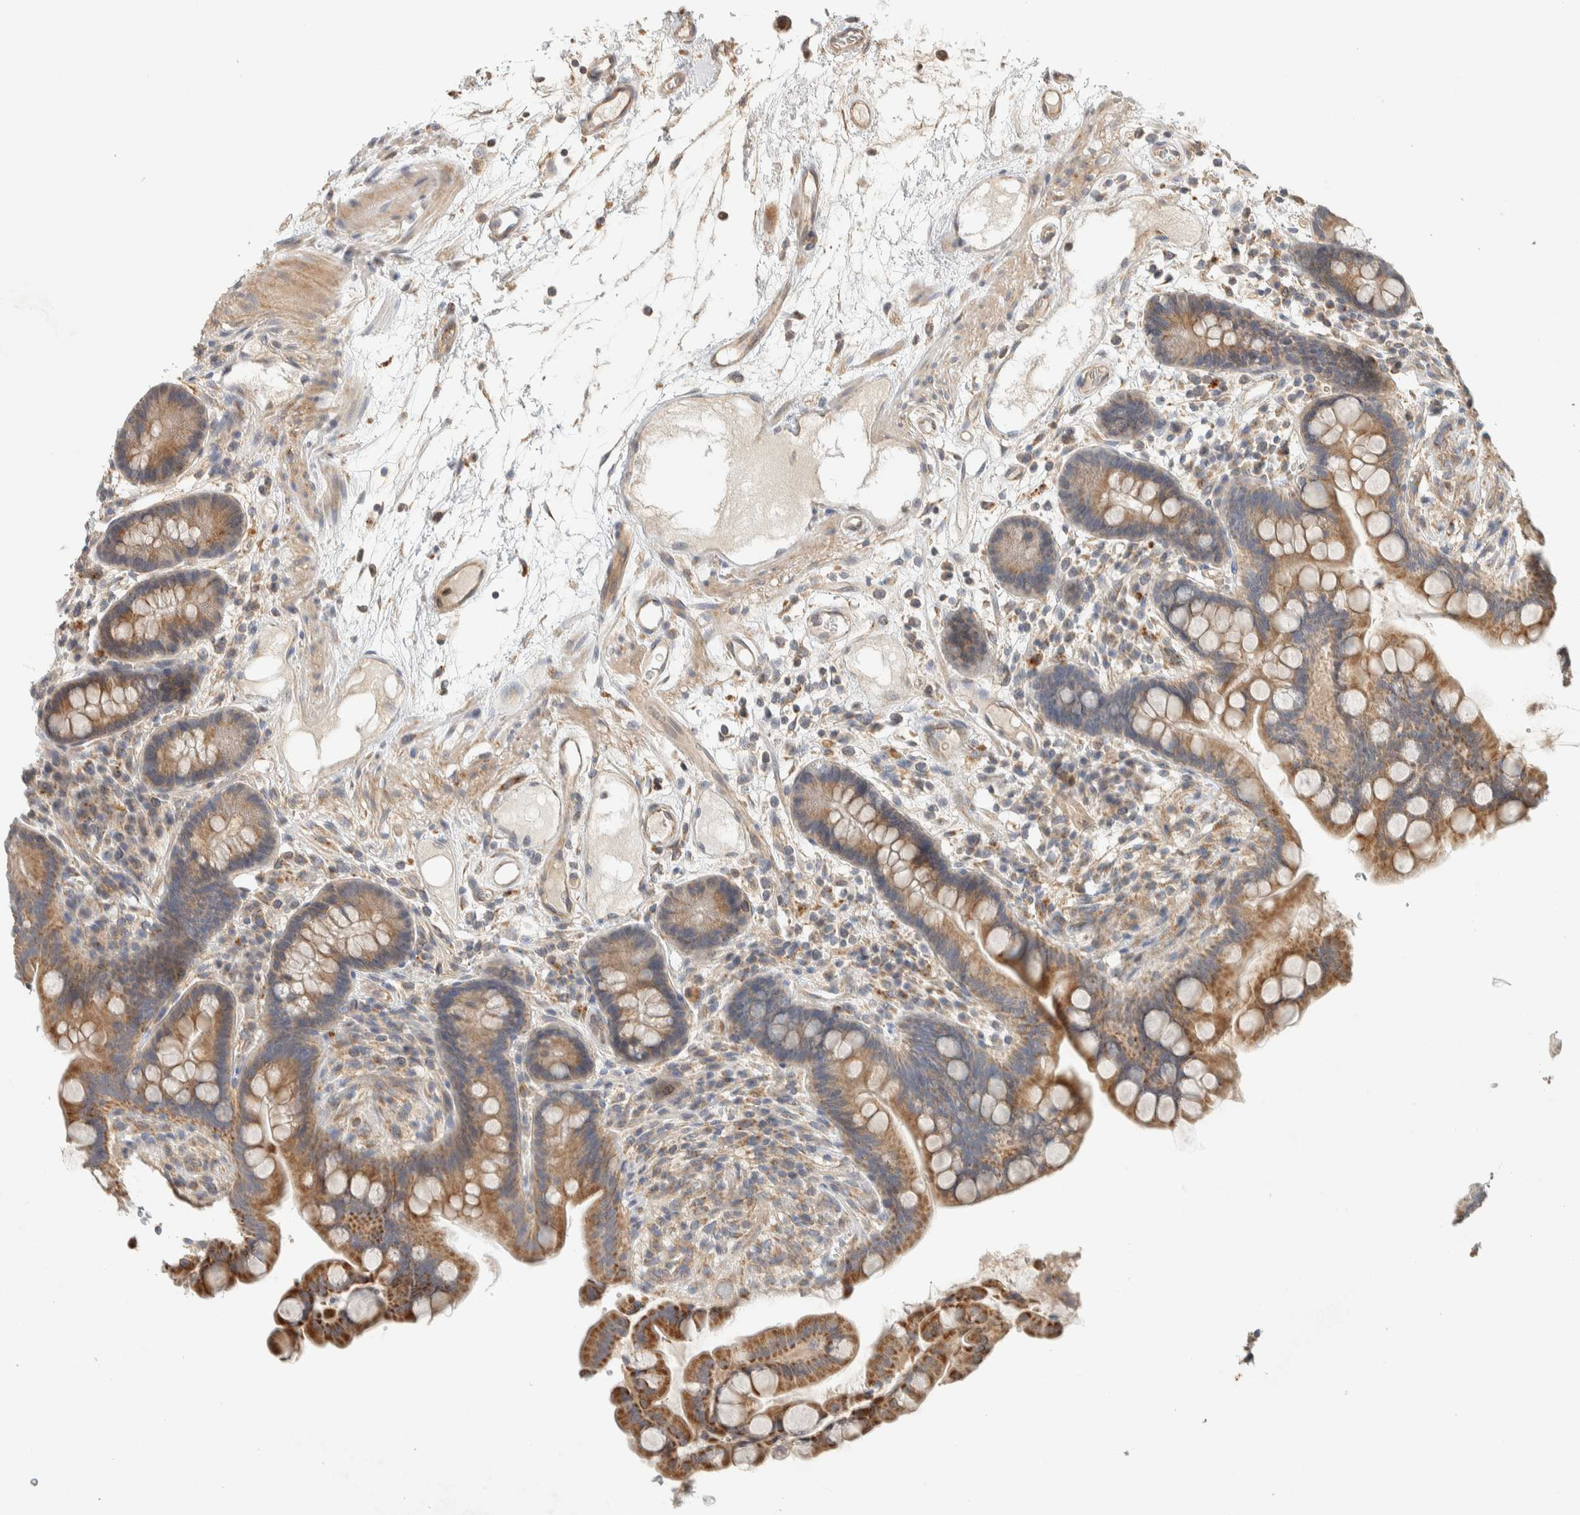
{"staining": {"intensity": "weak", "quantity": ">75%", "location": "cytoplasmic/membranous"}, "tissue": "colon", "cell_type": "Endothelial cells", "image_type": "normal", "snomed": [{"axis": "morphology", "description": "Normal tissue, NOS"}, {"axis": "topography", "description": "Colon"}], "caption": "Immunohistochemical staining of normal colon shows >75% levels of weak cytoplasmic/membranous protein expression in about >75% of endothelial cells.", "gene": "PDE7B", "patient": {"sex": "male", "age": 73}}